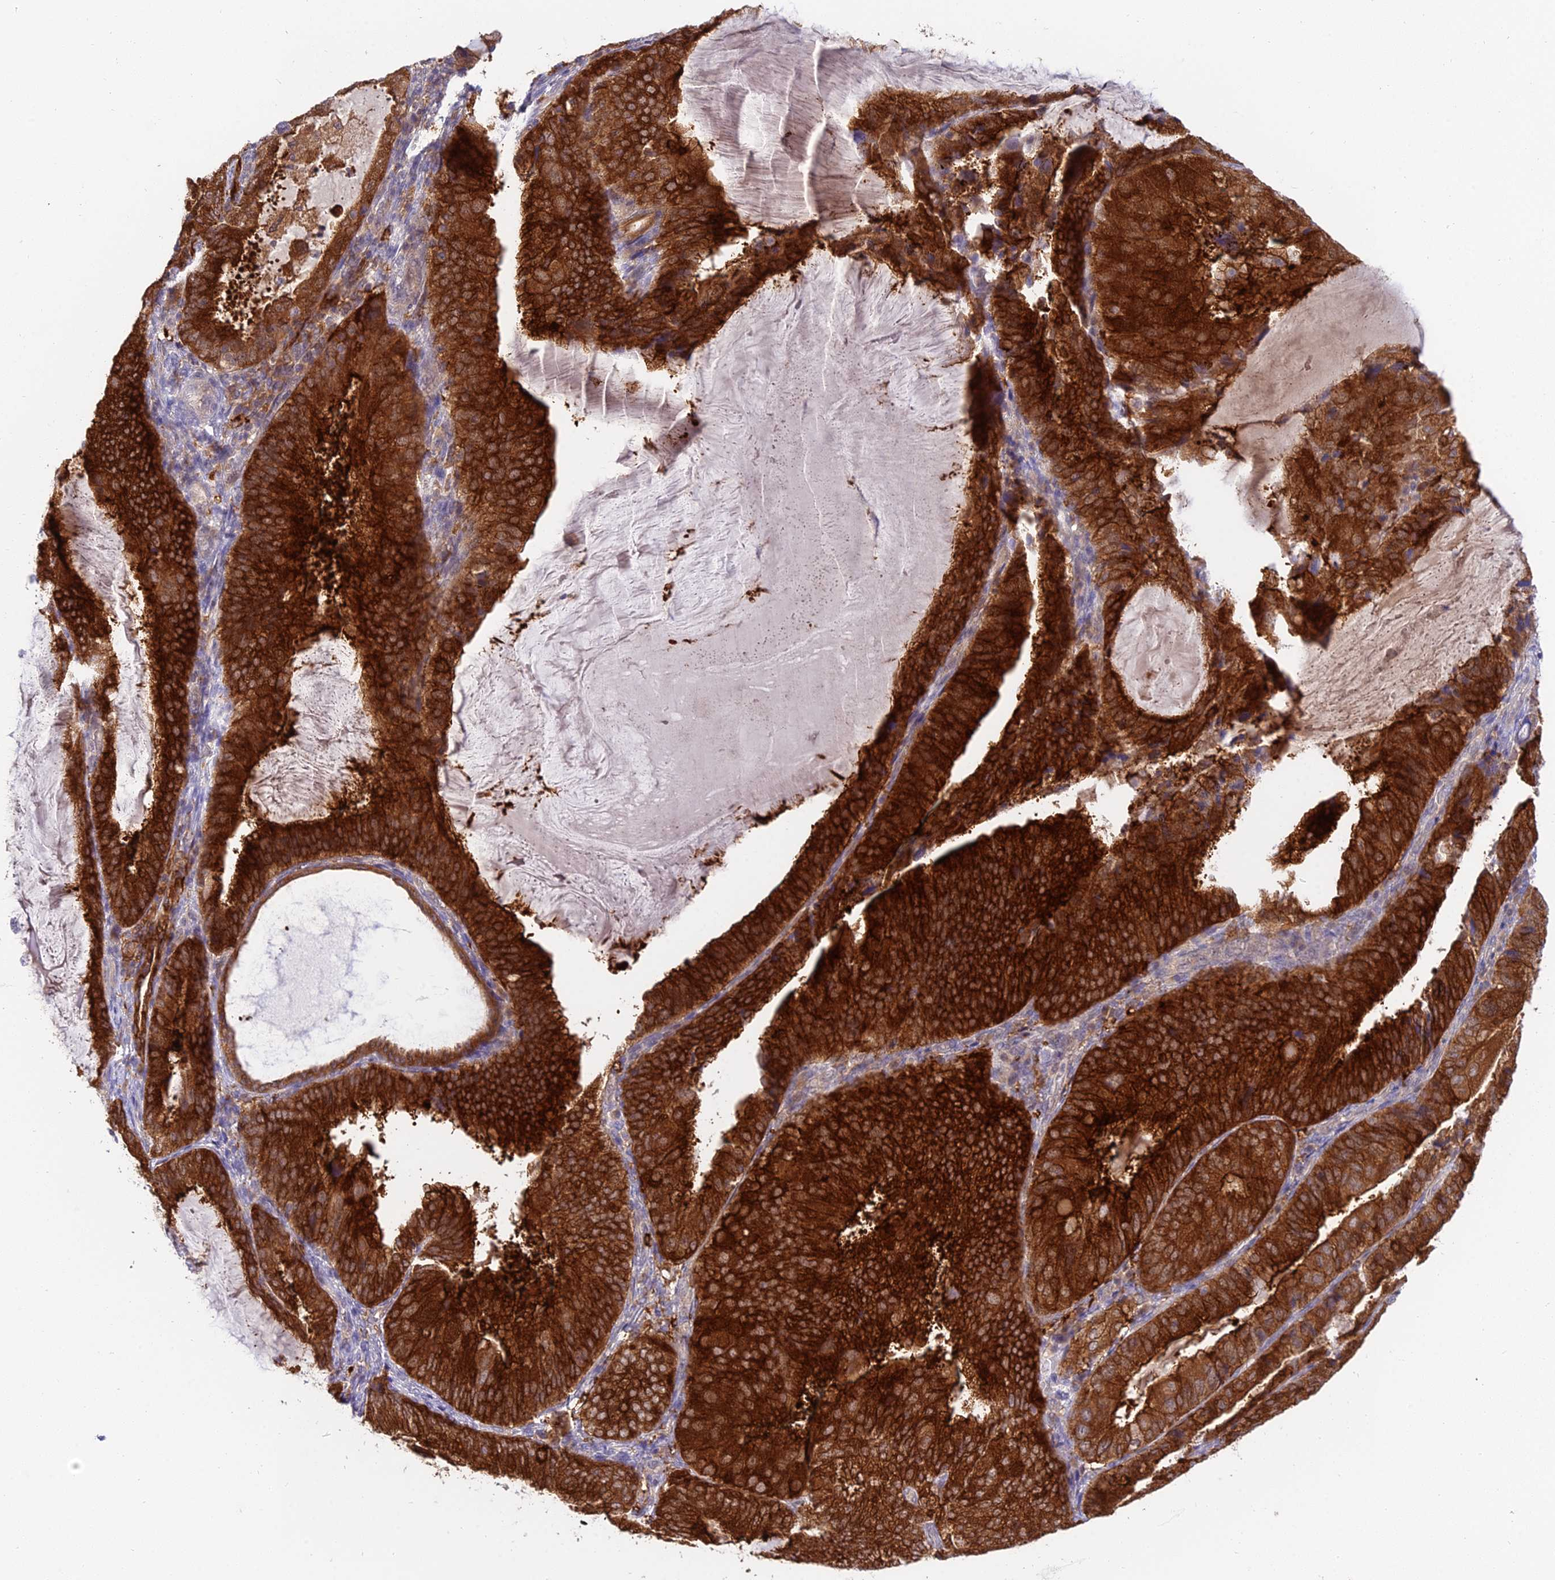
{"staining": {"intensity": "strong", "quantity": ">75%", "location": "cytoplasmic/membranous"}, "tissue": "endometrial cancer", "cell_type": "Tumor cells", "image_type": "cancer", "snomed": [{"axis": "morphology", "description": "Adenocarcinoma, NOS"}, {"axis": "topography", "description": "Endometrium"}], "caption": "Tumor cells demonstrate strong cytoplasmic/membranous expression in about >75% of cells in adenocarcinoma (endometrial).", "gene": "UBE2G1", "patient": {"sex": "female", "age": 81}}